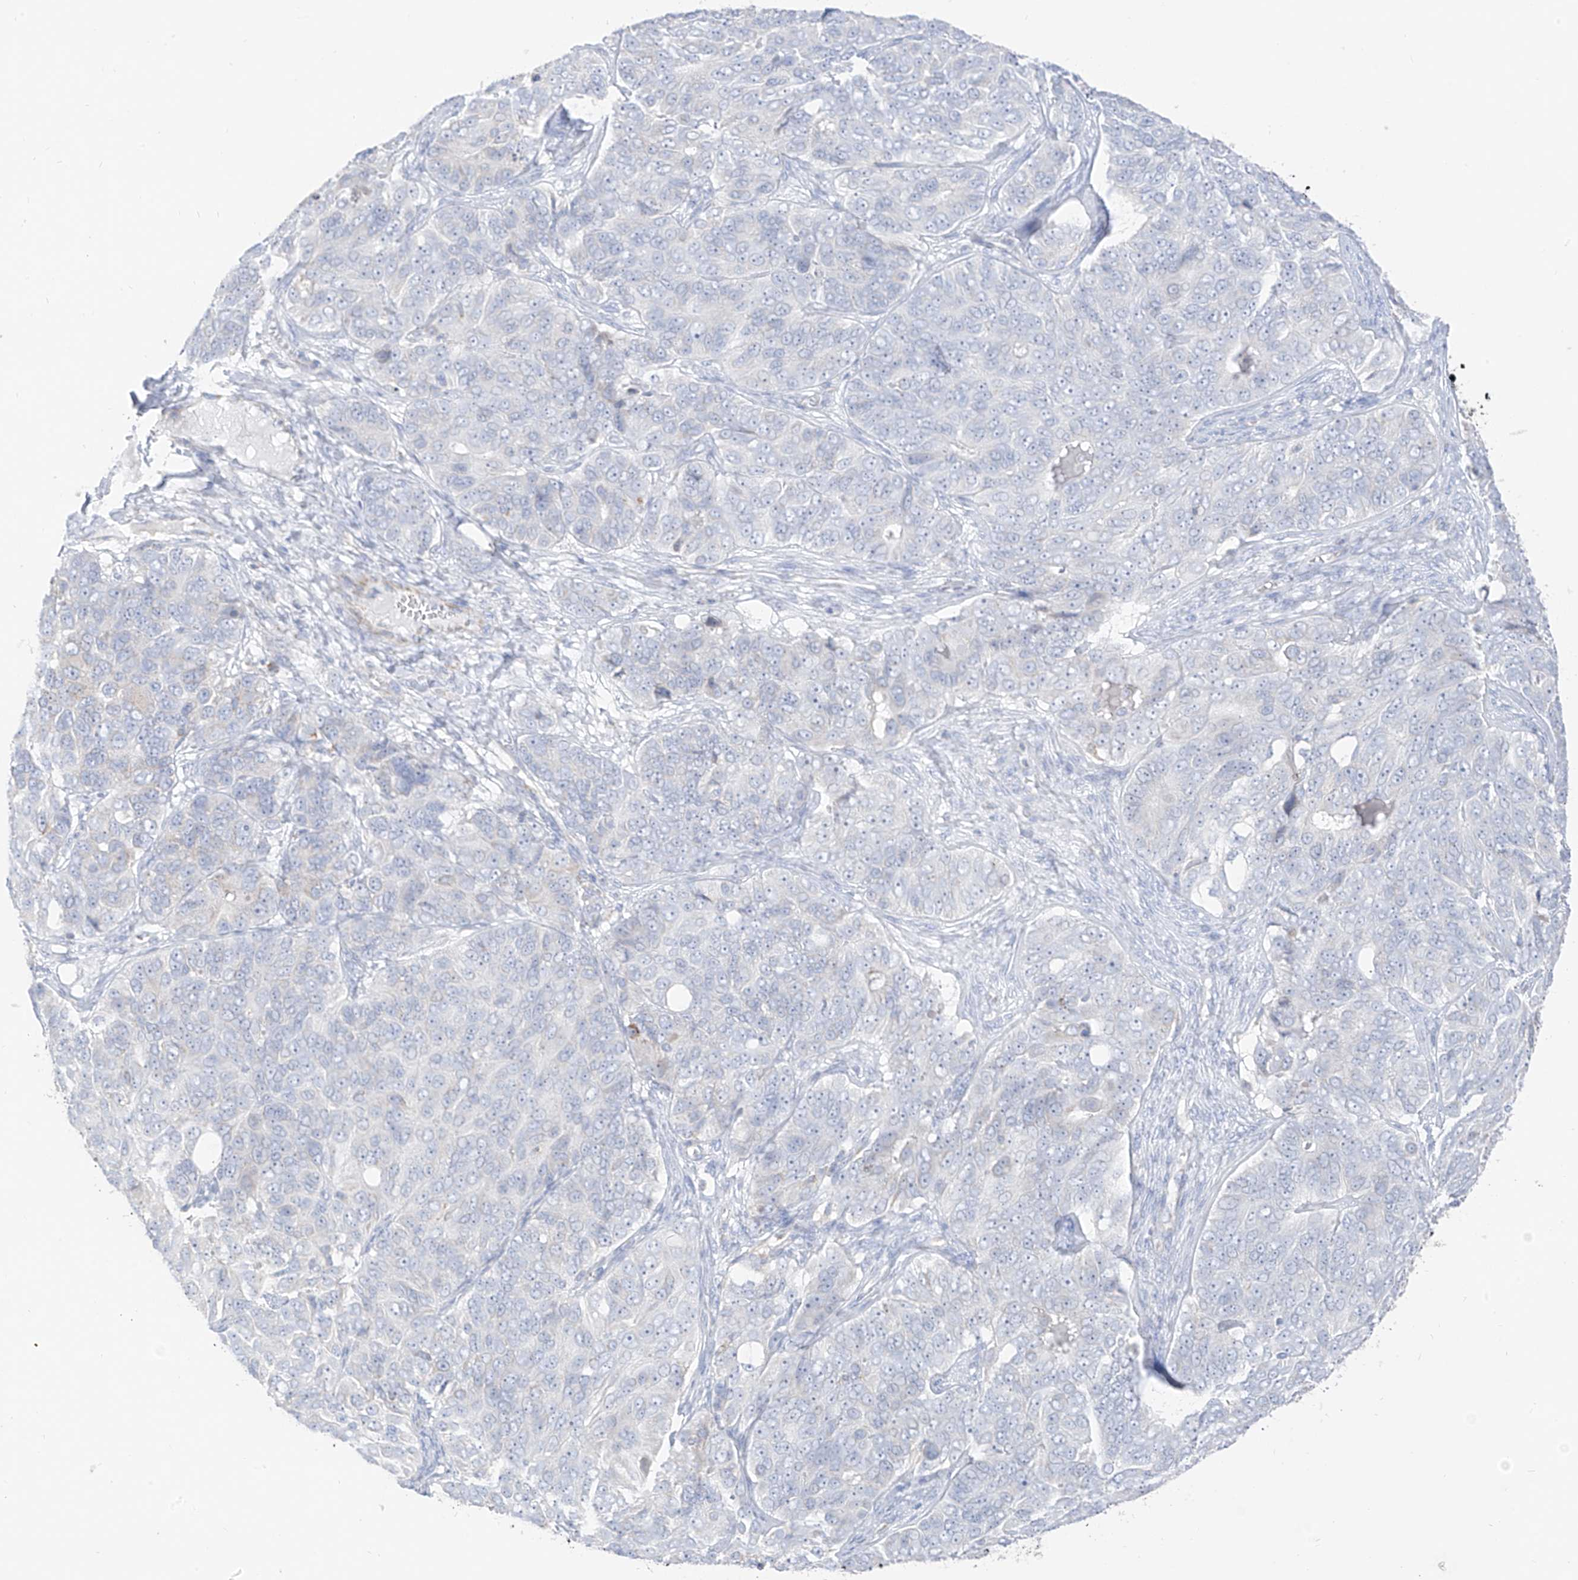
{"staining": {"intensity": "negative", "quantity": "none", "location": "none"}, "tissue": "ovarian cancer", "cell_type": "Tumor cells", "image_type": "cancer", "snomed": [{"axis": "morphology", "description": "Carcinoma, endometroid"}, {"axis": "topography", "description": "Ovary"}], "caption": "A micrograph of ovarian cancer stained for a protein demonstrates no brown staining in tumor cells.", "gene": "ETHE1", "patient": {"sex": "female", "age": 51}}